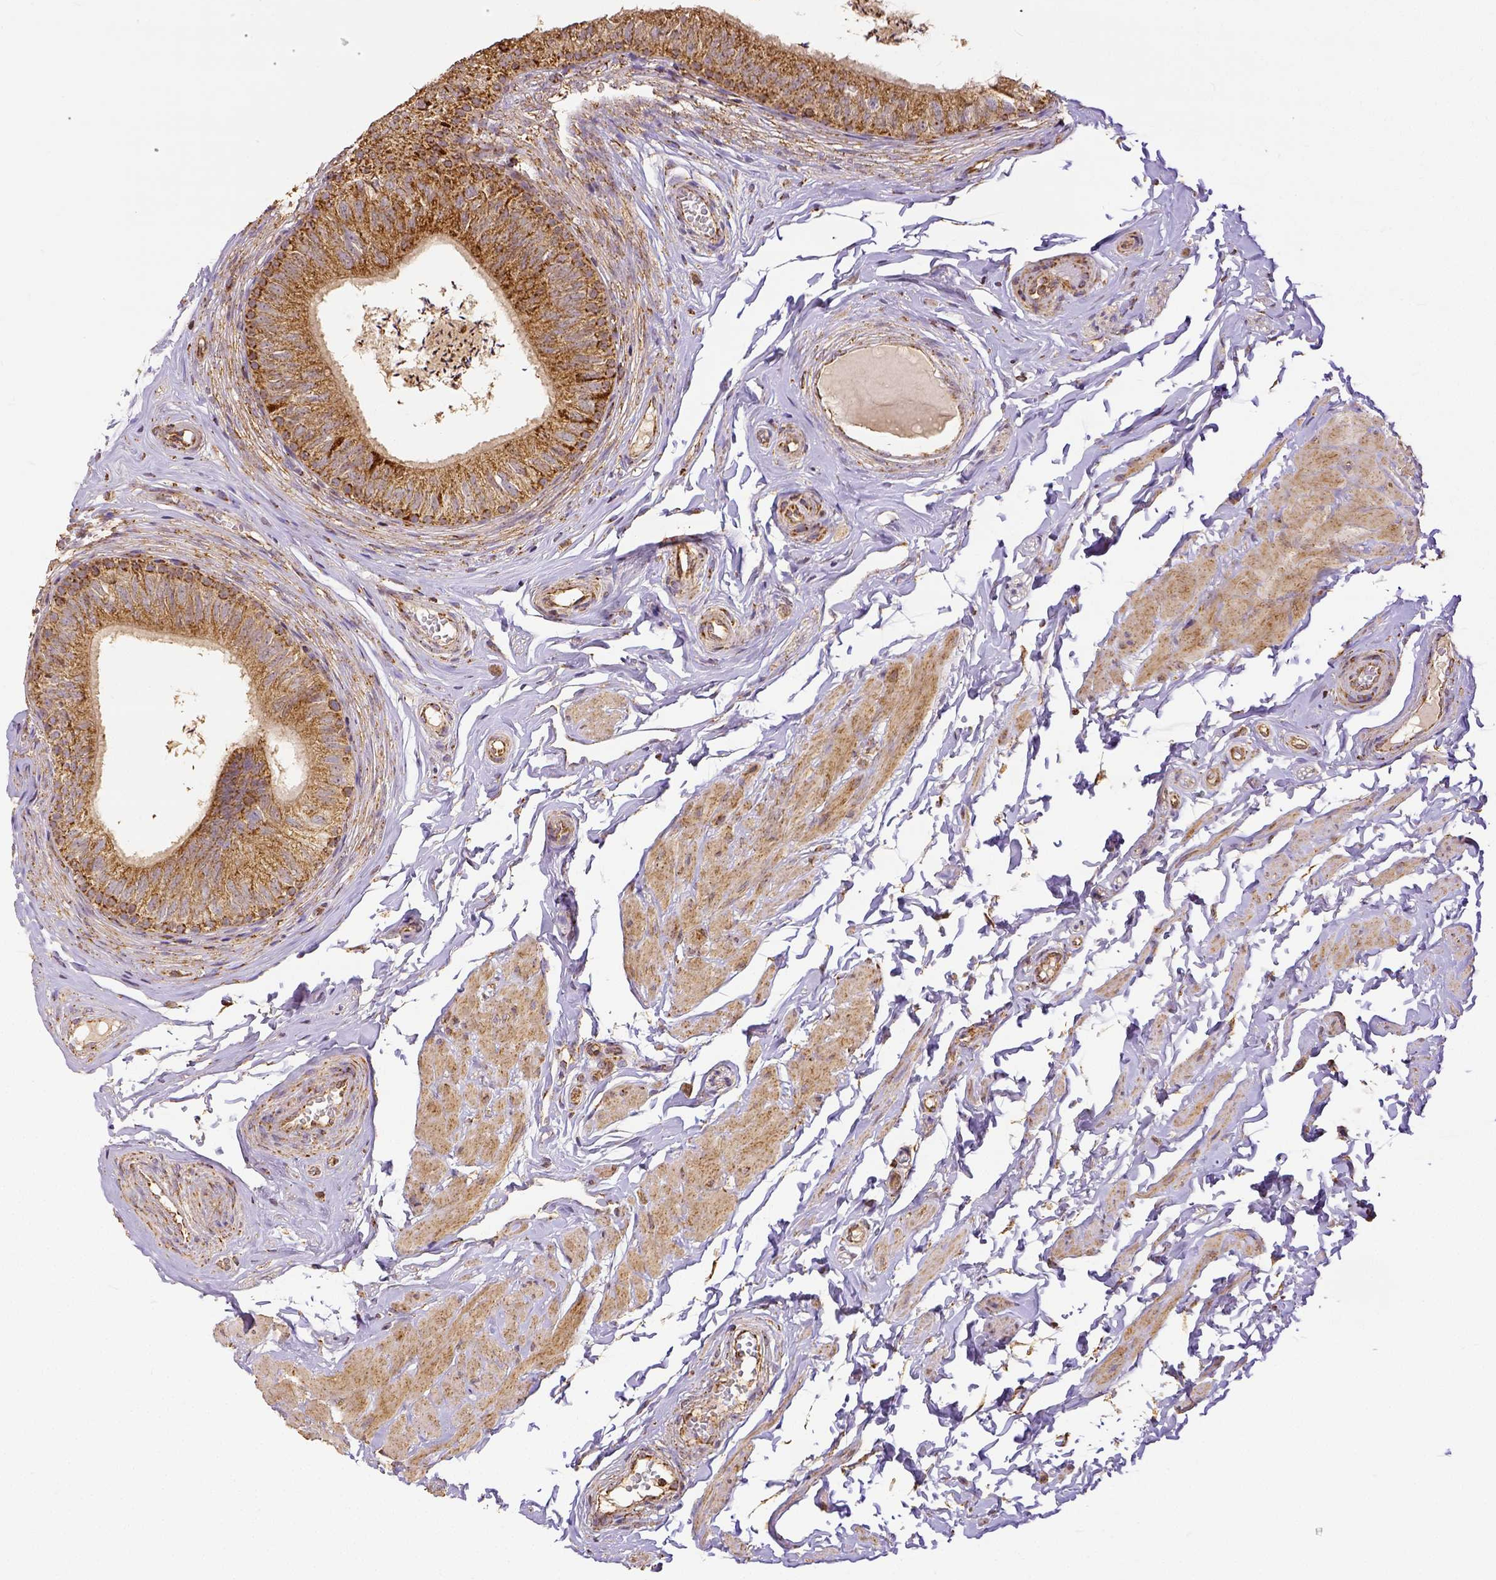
{"staining": {"intensity": "weak", "quantity": ">75%", "location": "cytoplasmic/membranous"}, "tissue": "epididymis", "cell_type": "Glandular cells", "image_type": "normal", "snomed": [{"axis": "morphology", "description": "Normal tissue, NOS"}, {"axis": "topography", "description": "Epididymis, spermatic cord, NOS"}, {"axis": "topography", "description": "Epididymis"}, {"axis": "topography", "description": "Peripheral nerve tissue"}], "caption": "DAB (3,3'-diaminobenzidine) immunohistochemical staining of normal human epididymis reveals weak cytoplasmic/membranous protein positivity in approximately >75% of glandular cells. The protein of interest is stained brown, and the nuclei are stained in blue (DAB IHC with brightfield microscopy, high magnification).", "gene": "SDHB", "patient": {"sex": "male", "age": 29}}